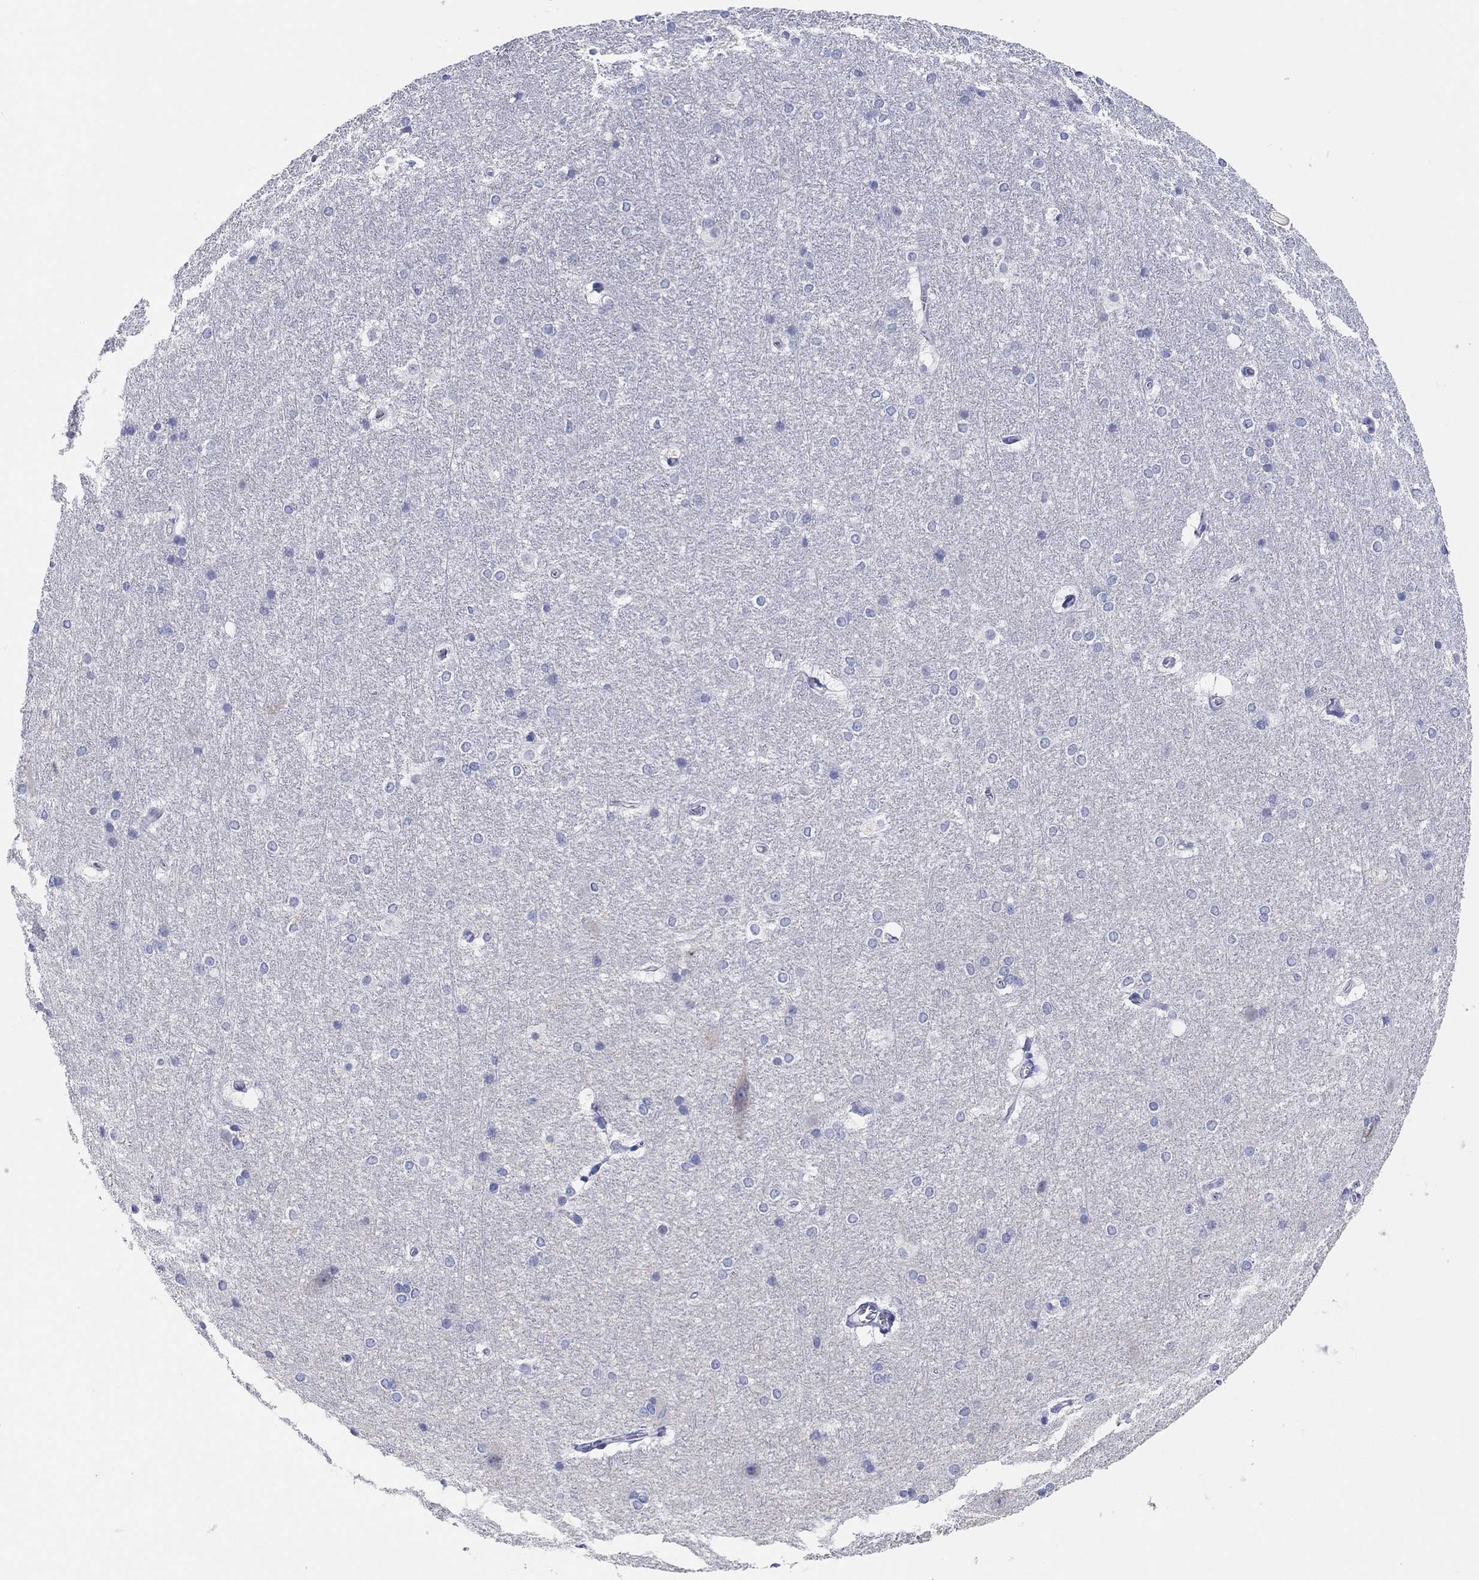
{"staining": {"intensity": "negative", "quantity": "none", "location": "none"}, "tissue": "hippocampus", "cell_type": "Glial cells", "image_type": "normal", "snomed": [{"axis": "morphology", "description": "Normal tissue, NOS"}, {"axis": "topography", "description": "Cerebral cortex"}, {"axis": "topography", "description": "Hippocampus"}], "caption": "DAB (3,3'-diaminobenzidine) immunohistochemical staining of normal human hippocampus displays no significant staining in glial cells. The staining is performed using DAB brown chromogen with nuclei counter-stained in using hematoxylin.", "gene": "ERICH3", "patient": {"sex": "female", "age": 19}}